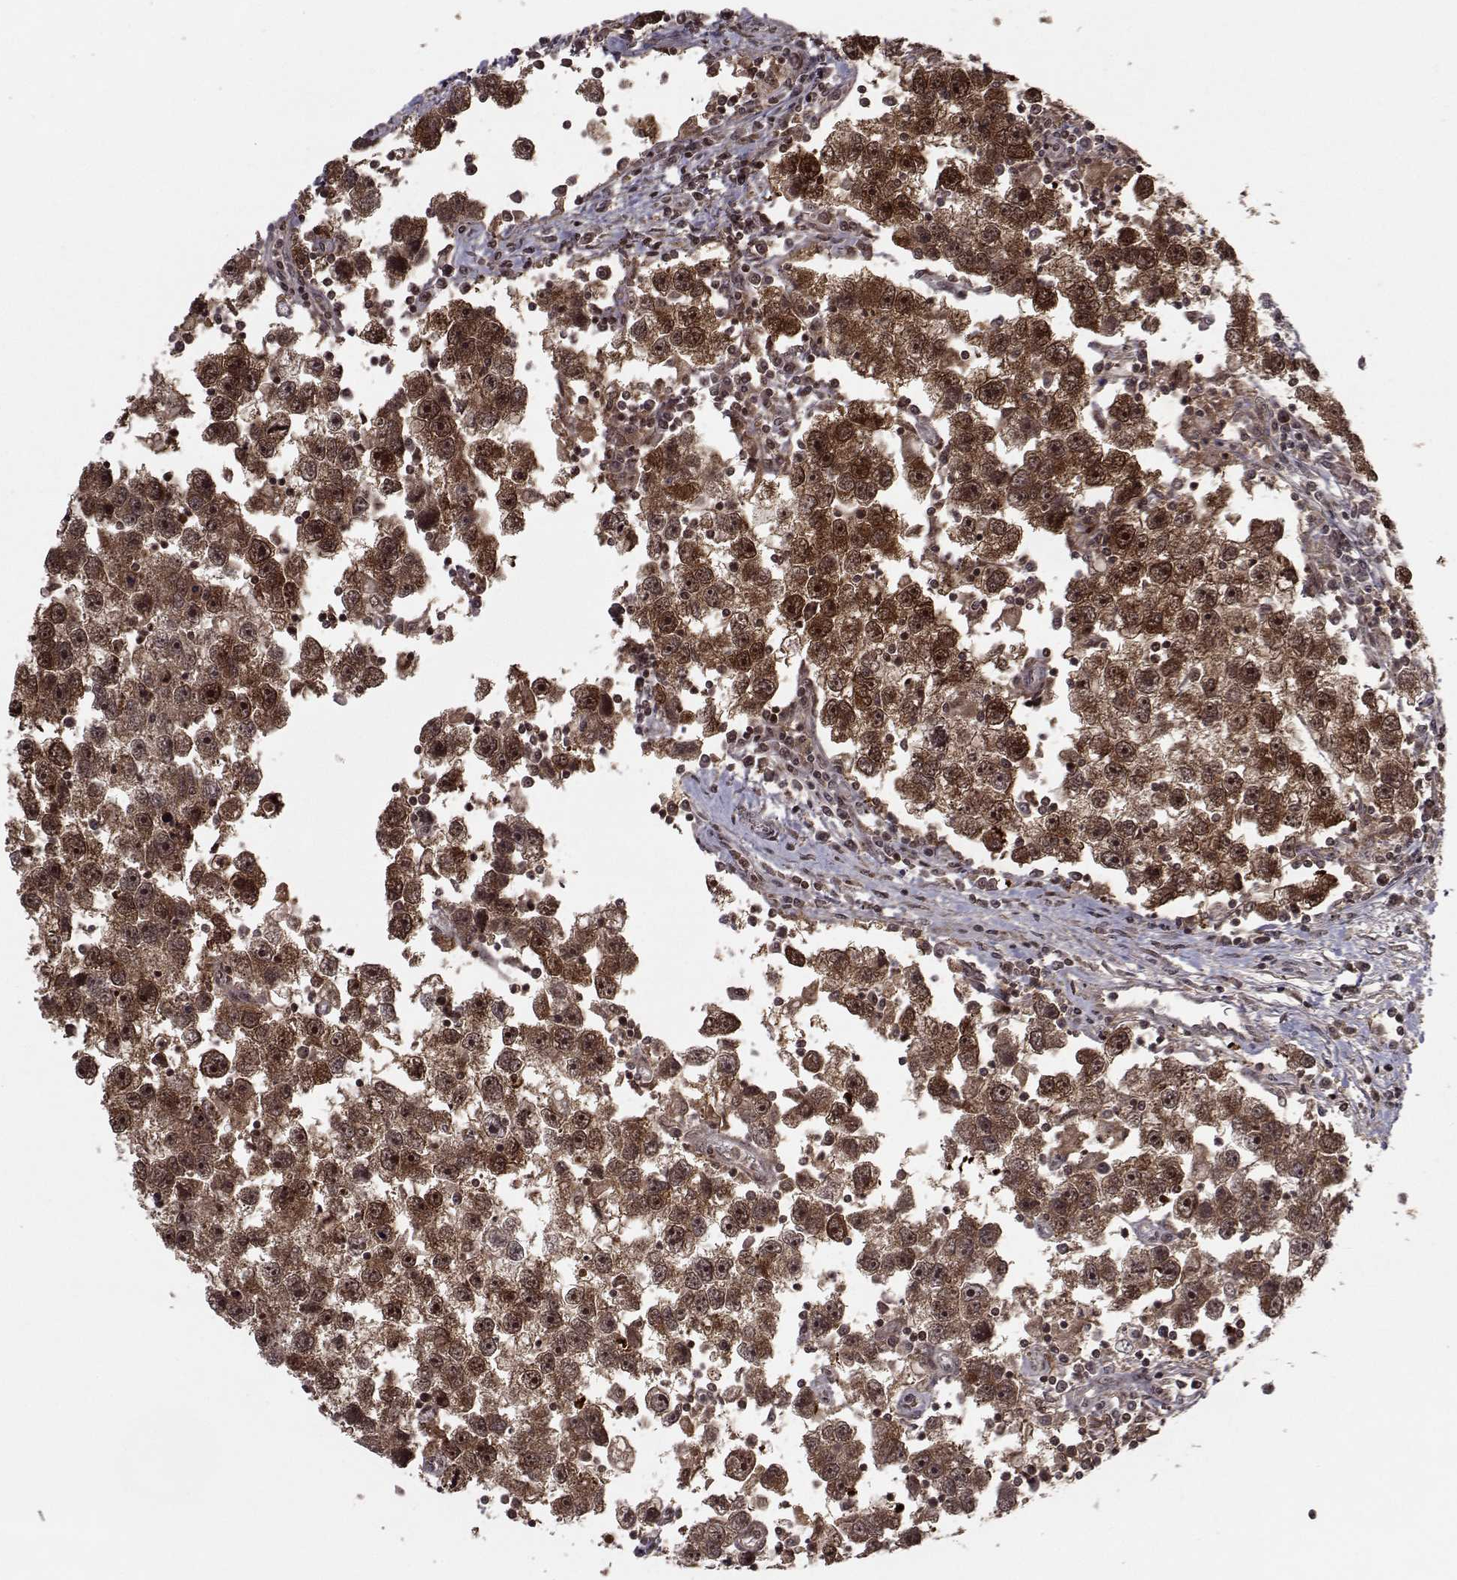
{"staining": {"intensity": "strong", "quantity": ">75%", "location": "cytoplasmic/membranous"}, "tissue": "testis cancer", "cell_type": "Tumor cells", "image_type": "cancer", "snomed": [{"axis": "morphology", "description": "Seminoma, NOS"}, {"axis": "topography", "description": "Testis"}], "caption": "Immunohistochemical staining of human seminoma (testis) shows high levels of strong cytoplasmic/membranous protein positivity in about >75% of tumor cells.", "gene": "PCP4L1", "patient": {"sex": "male", "age": 30}}